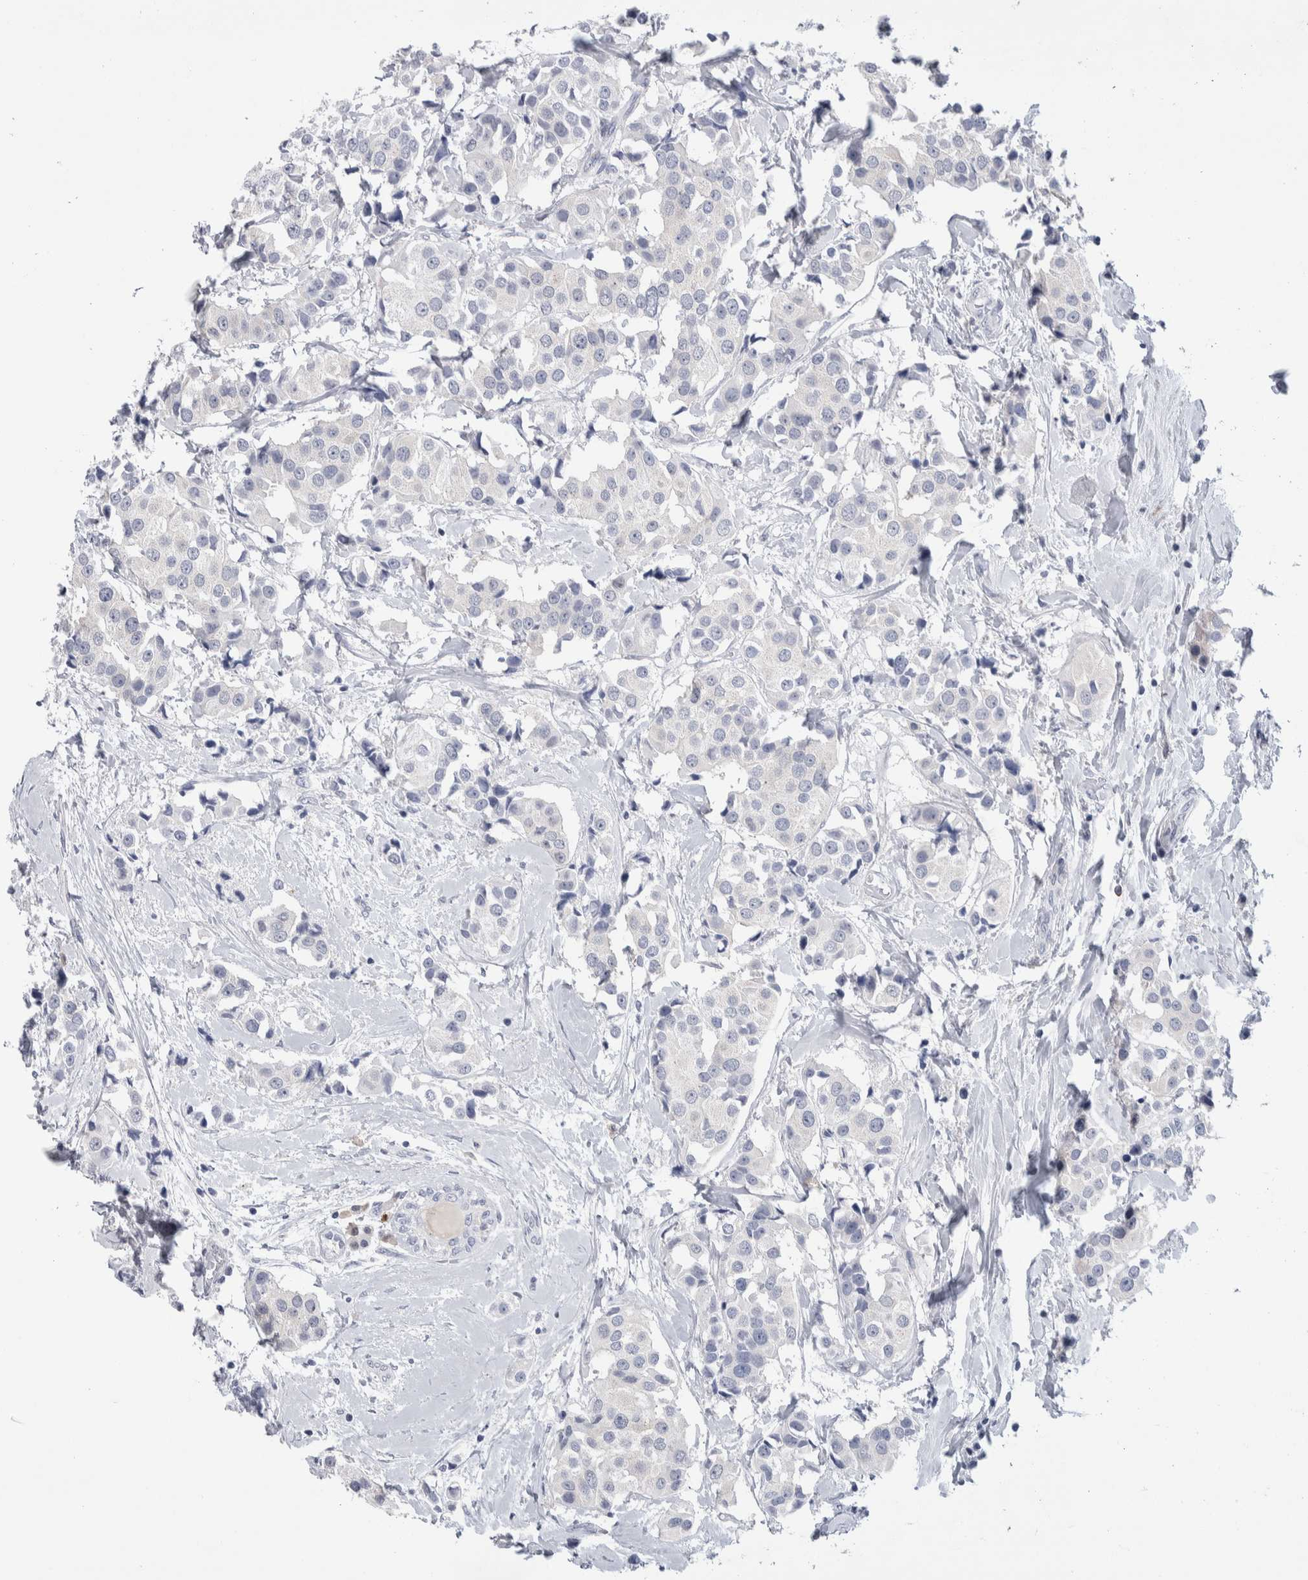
{"staining": {"intensity": "negative", "quantity": "none", "location": "none"}, "tissue": "breast cancer", "cell_type": "Tumor cells", "image_type": "cancer", "snomed": [{"axis": "morphology", "description": "Normal tissue, NOS"}, {"axis": "morphology", "description": "Duct carcinoma"}, {"axis": "topography", "description": "Breast"}], "caption": "Immunohistochemistry of human breast cancer (intraductal carcinoma) shows no staining in tumor cells.", "gene": "LURAP1L", "patient": {"sex": "female", "age": 39}}